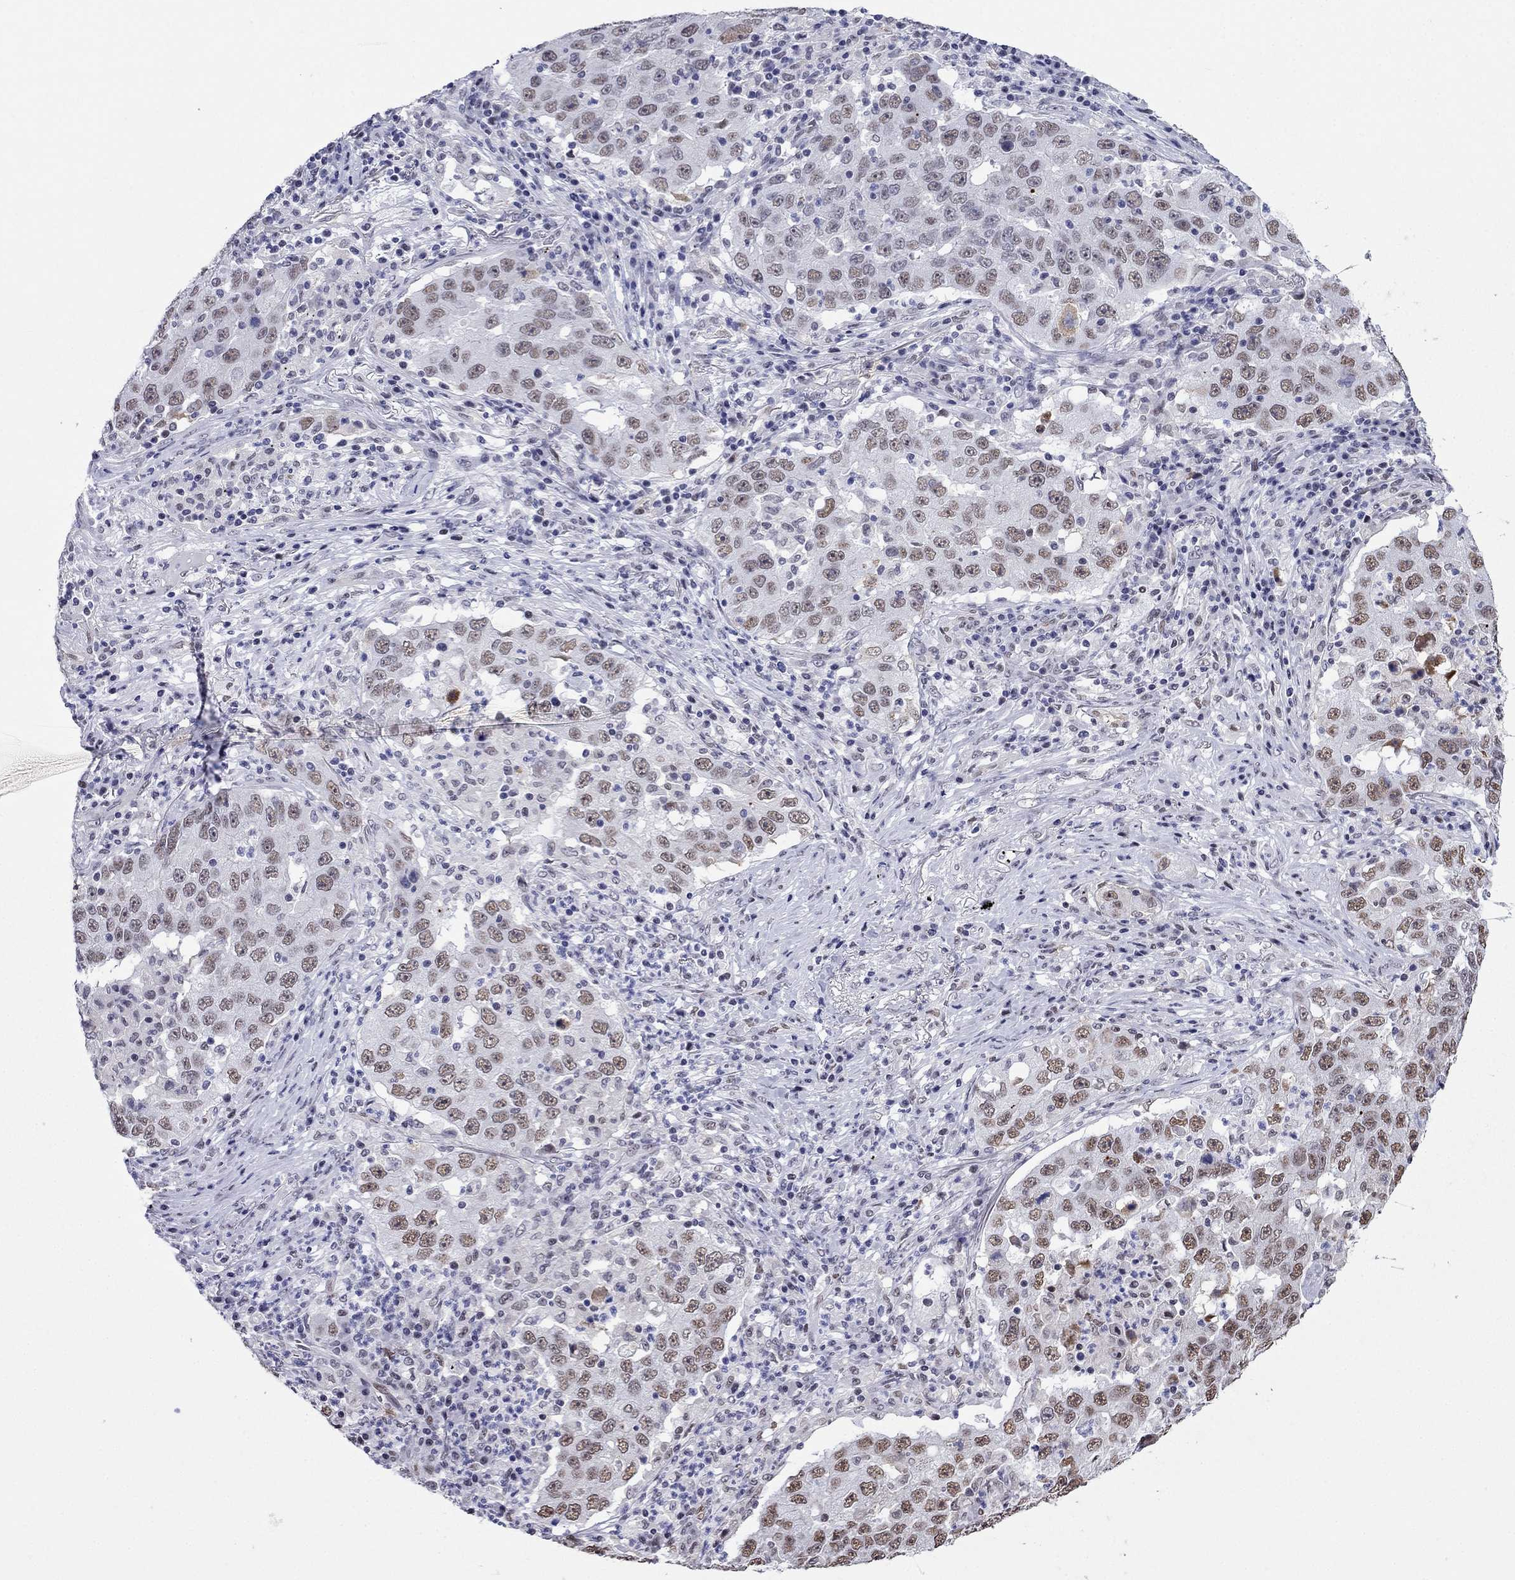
{"staining": {"intensity": "weak", "quantity": "25%-75%", "location": "nuclear"}, "tissue": "lung cancer", "cell_type": "Tumor cells", "image_type": "cancer", "snomed": [{"axis": "morphology", "description": "Adenocarcinoma, NOS"}, {"axis": "topography", "description": "Lung"}], "caption": "Immunohistochemical staining of lung adenocarcinoma exhibits weak nuclear protein positivity in approximately 25%-75% of tumor cells.", "gene": "PPM1G", "patient": {"sex": "male", "age": 73}}